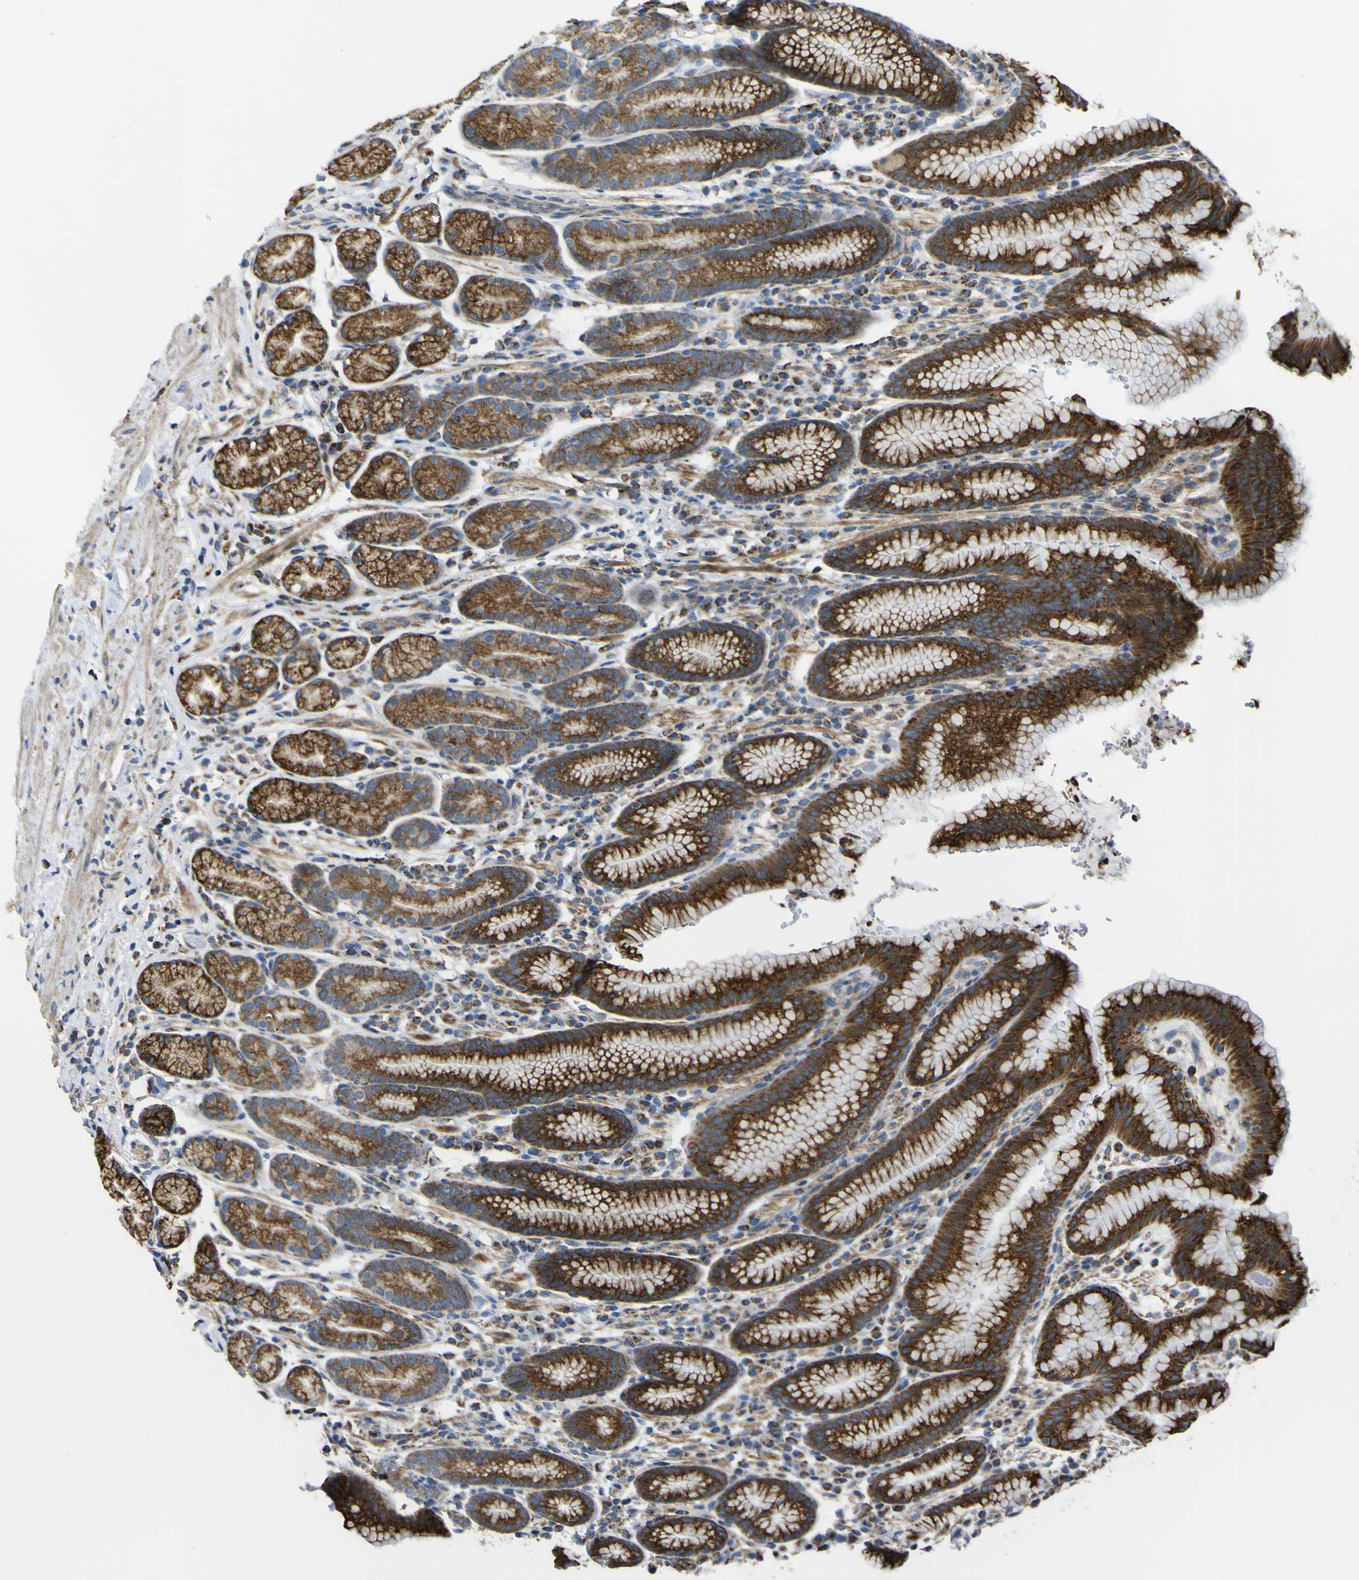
{"staining": {"intensity": "strong", "quantity": ">75%", "location": "cytoplasmic/membranous"}, "tissue": "stomach", "cell_type": "Glandular cells", "image_type": "normal", "snomed": [{"axis": "morphology", "description": "Normal tissue, NOS"}, {"axis": "topography", "description": "Stomach, lower"}], "caption": "Benign stomach was stained to show a protein in brown. There is high levels of strong cytoplasmic/membranous positivity in about >75% of glandular cells. The staining was performed using DAB (3,3'-diaminobenzidine), with brown indicating positive protein expression. Nuclei are stained blue with hematoxylin.", "gene": "ALDH18A1", "patient": {"sex": "male", "age": 52}}